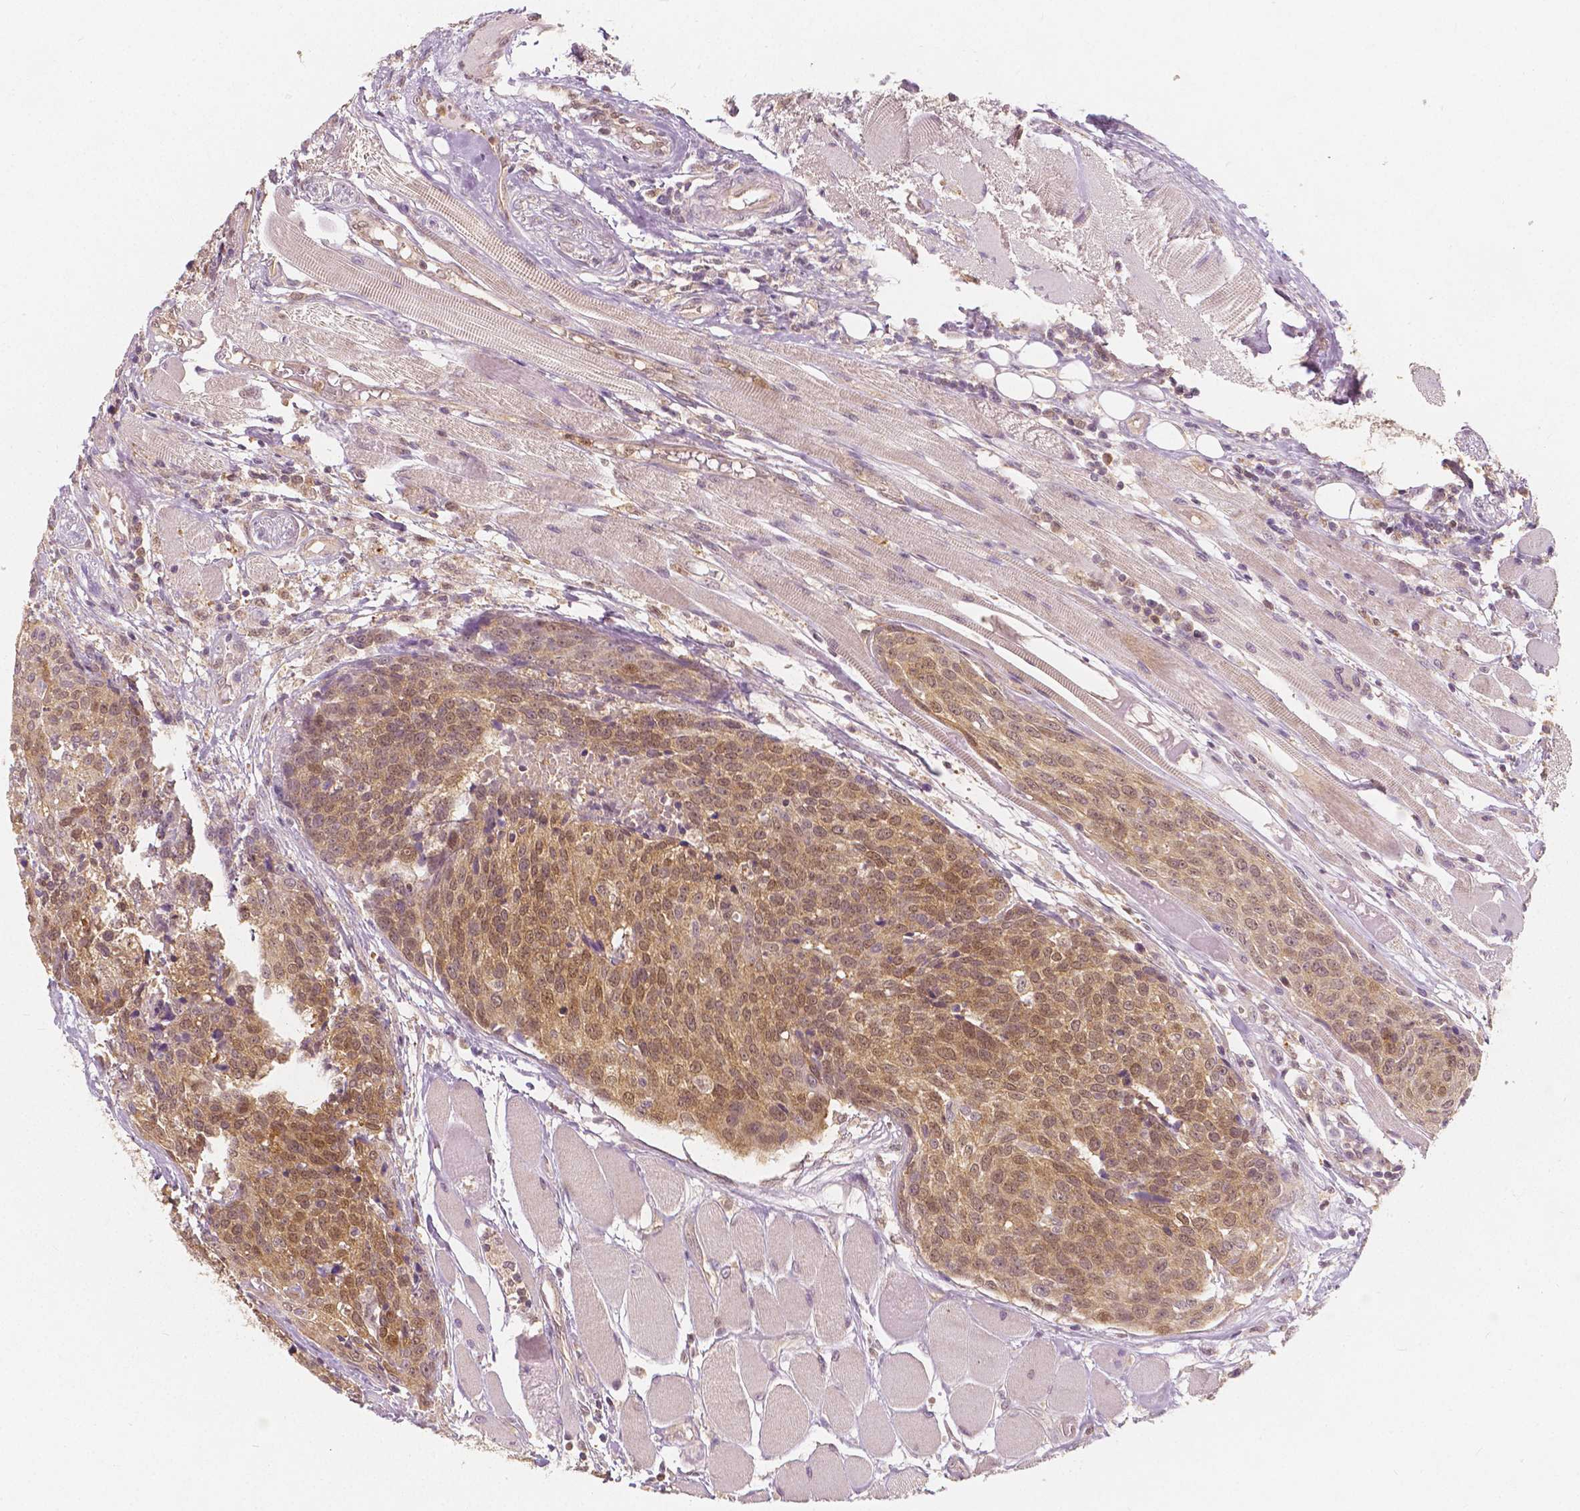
{"staining": {"intensity": "moderate", "quantity": ">75%", "location": "cytoplasmic/membranous,nuclear"}, "tissue": "head and neck cancer", "cell_type": "Tumor cells", "image_type": "cancer", "snomed": [{"axis": "morphology", "description": "Squamous cell carcinoma, NOS"}, {"axis": "topography", "description": "Oral tissue"}, {"axis": "topography", "description": "Head-Neck"}], "caption": "Immunohistochemistry photomicrograph of neoplastic tissue: human head and neck squamous cell carcinoma stained using IHC shows medium levels of moderate protein expression localized specifically in the cytoplasmic/membranous and nuclear of tumor cells, appearing as a cytoplasmic/membranous and nuclear brown color.", "gene": "NAPRT", "patient": {"sex": "male", "age": 64}}